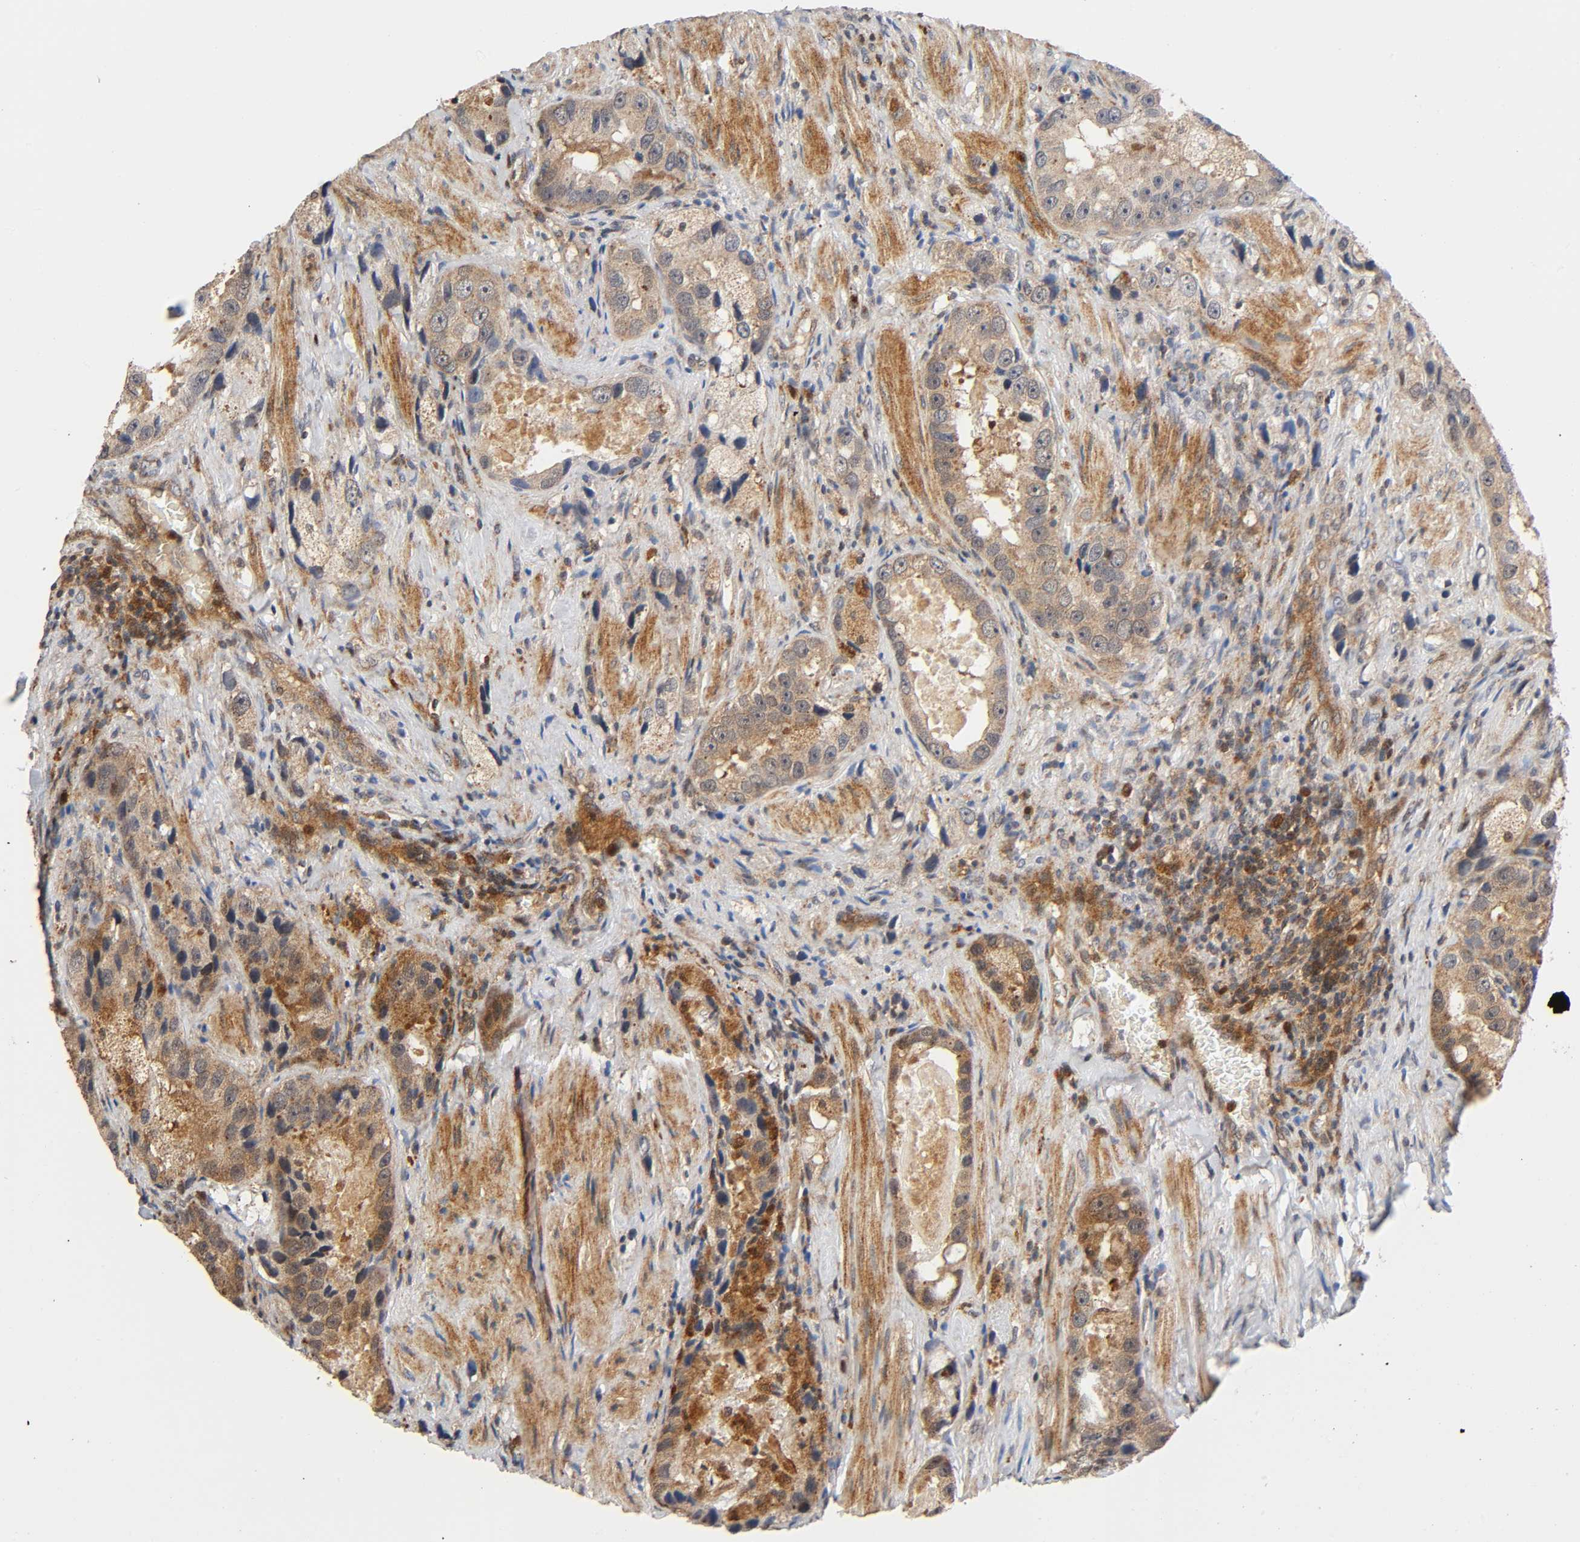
{"staining": {"intensity": "weak", "quantity": ">75%", "location": "cytoplasmic/membranous"}, "tissue": "prostate cancer", "cell_type": "Tumor cells", "image_type": "cancer", "snomed": [{"axis": "morphology", "description": "Adenocarcinoma, High grade"}, {"axis": "topography", "description": "Prostate"}], "caption": "About >75% of tumor cells in adenocarcinoma (high-grade) (prostate) display weak cytoplasmic/membranous protein staining as visualized by brown immunohistochemical staining.", "gene": "CASP9", "patient": {"sex": "male", "age": 63}}